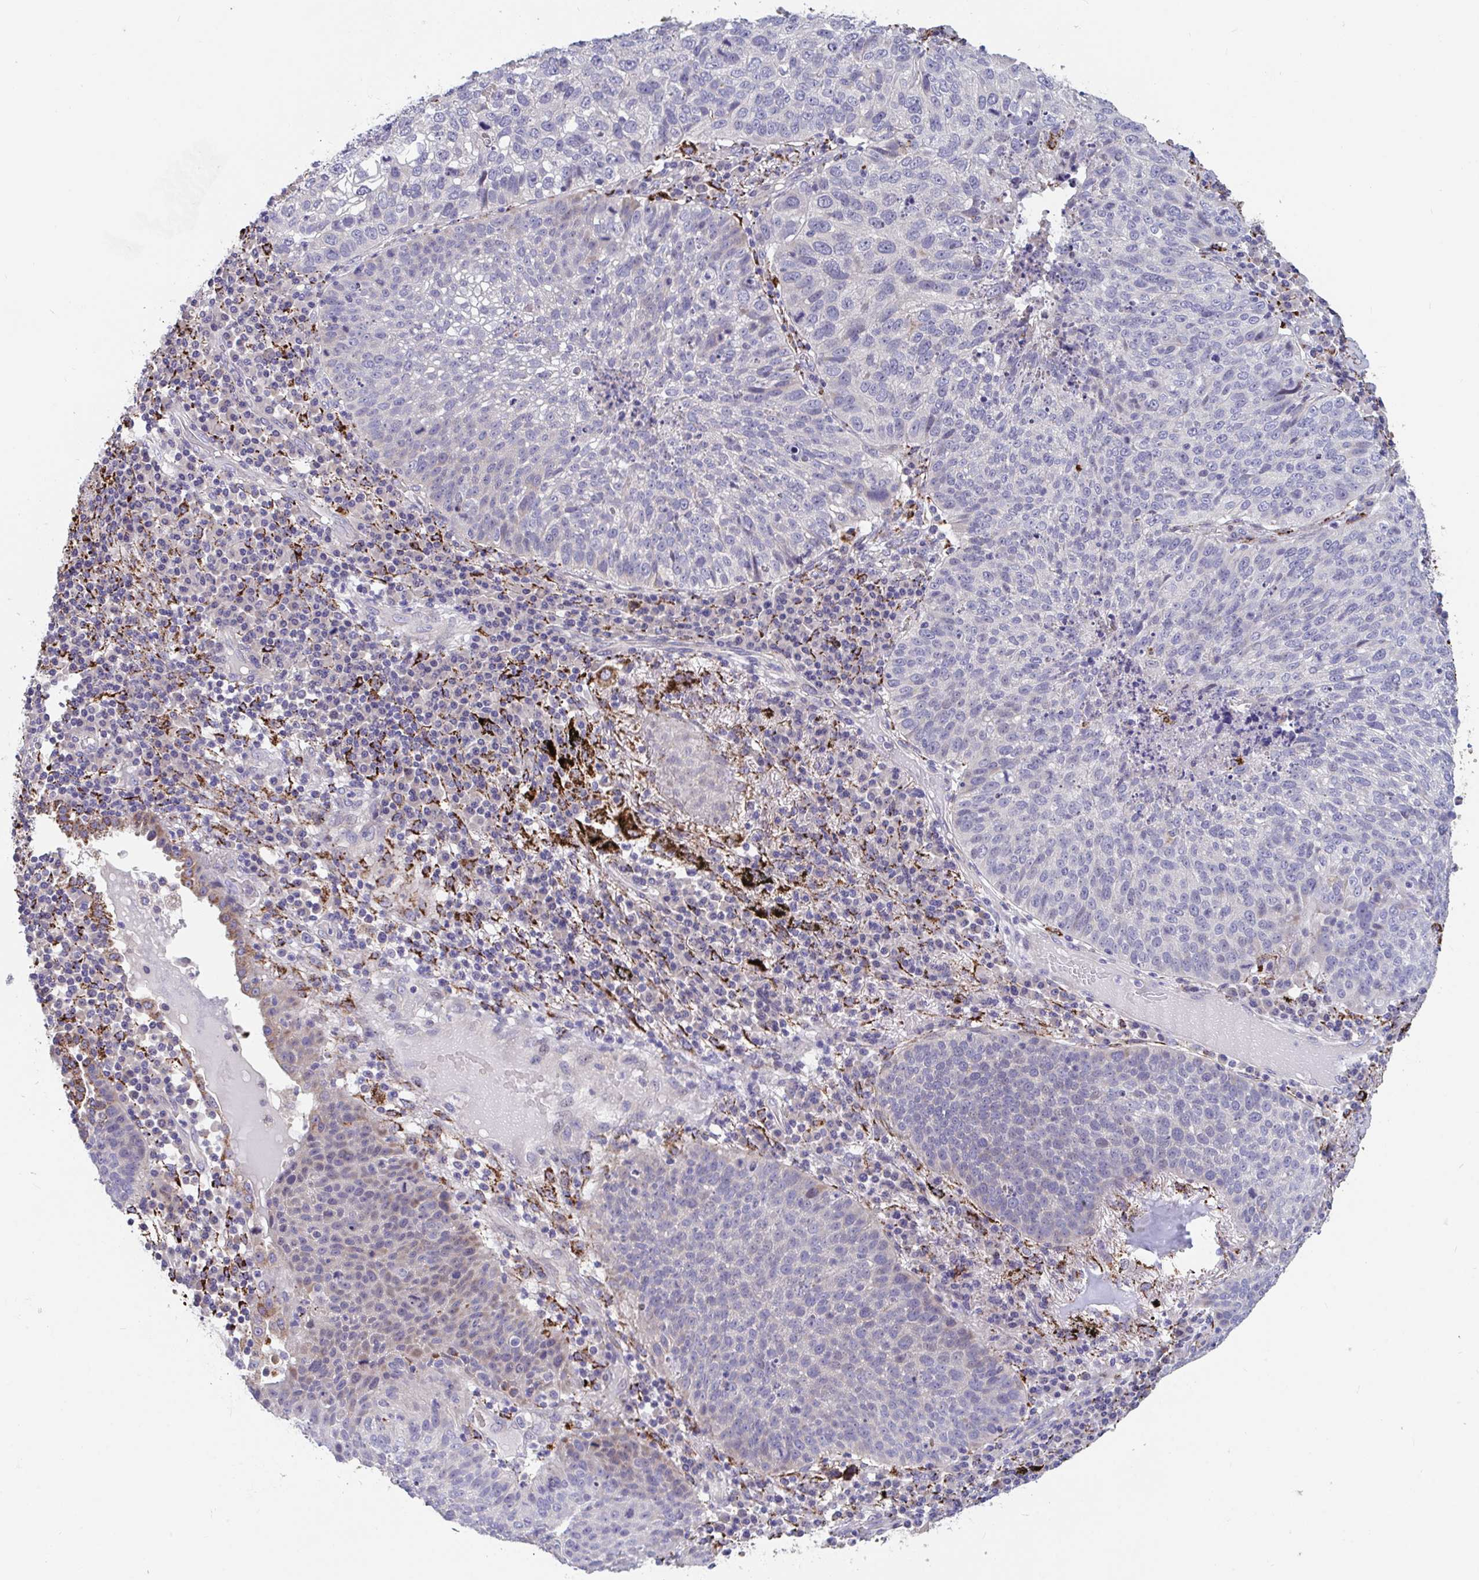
{"staining": {"intensity": "strong", "quantity": "<25%", "location": "cytoplasmic/membranous"}, "tissue": "lung cancer", "cell_type": "Tumor cells", "image_type": "cancer", "snomed": [{"axis": "morphology", "description": "Squamous cell carcinoma, NOS"}, {"axis": "topography", "description": "Lung"}], "caption": "There is medium levels of strong cytoplasmic/membranous staining in tumor cells of lung cancer, as demonstrated by immunohistochemical staining (brown color).", "gene": "FAM156B", "patient": {"sex": "male", "age": 63}}